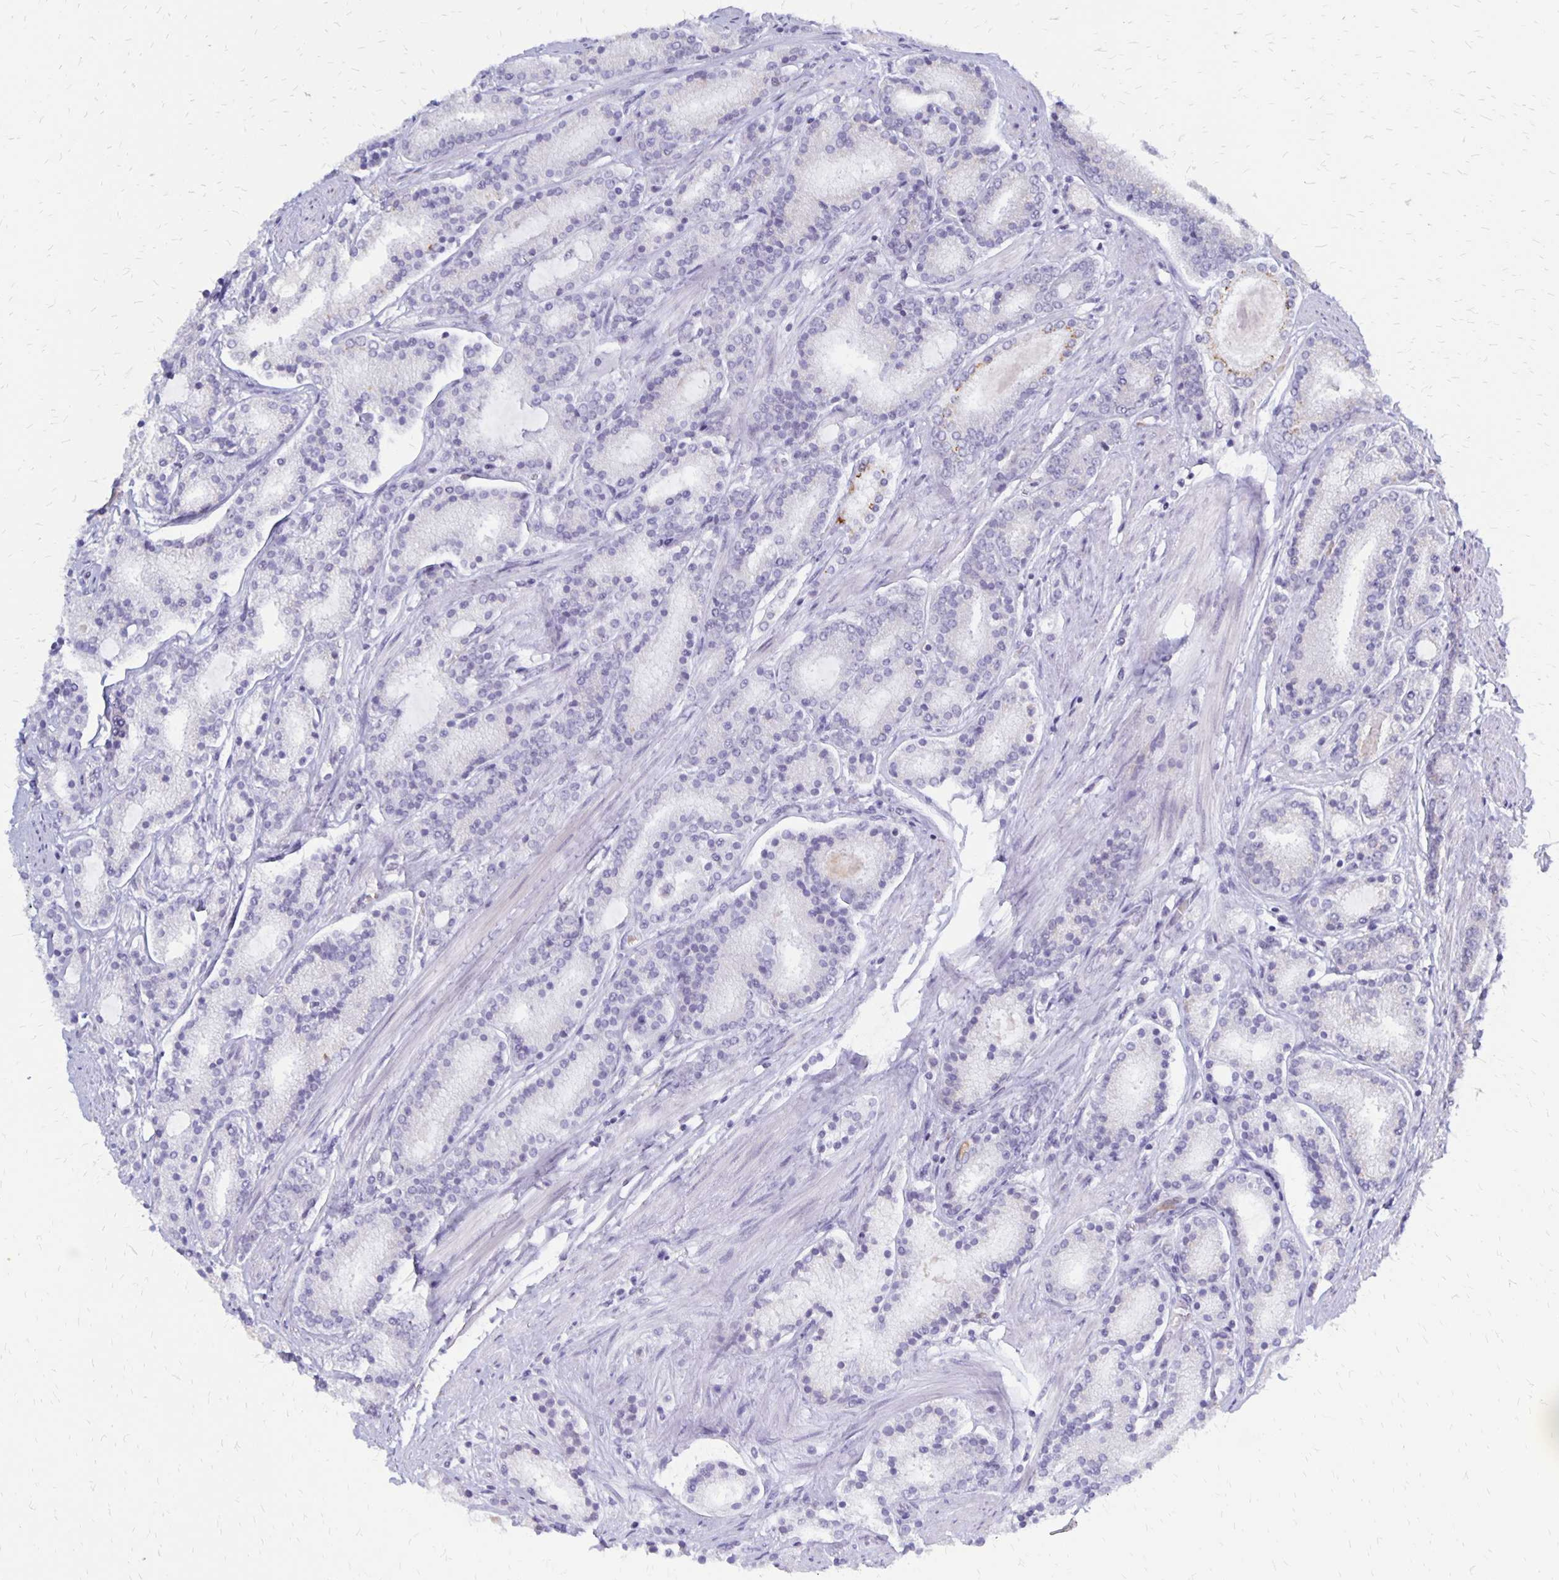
{"staining": {"intensity": "negative", "quantity": "none", "location": "none"}, "tissue": "prostate cancer", "cell_type": "Tumor cells", "image_type": "cancer", "snomed": [{"axis": "morphology", "description": "Adenocarcinoma, High grade"}, {"axis": "topography", "description": "Prostate"}], "caption": "This is an IHC photomicrograph of human prostate high-grade adenocarcinoma. There is no expression in tumor cells.", "gene": "DCK", "patient": {"sex": "male", "age": 63}}